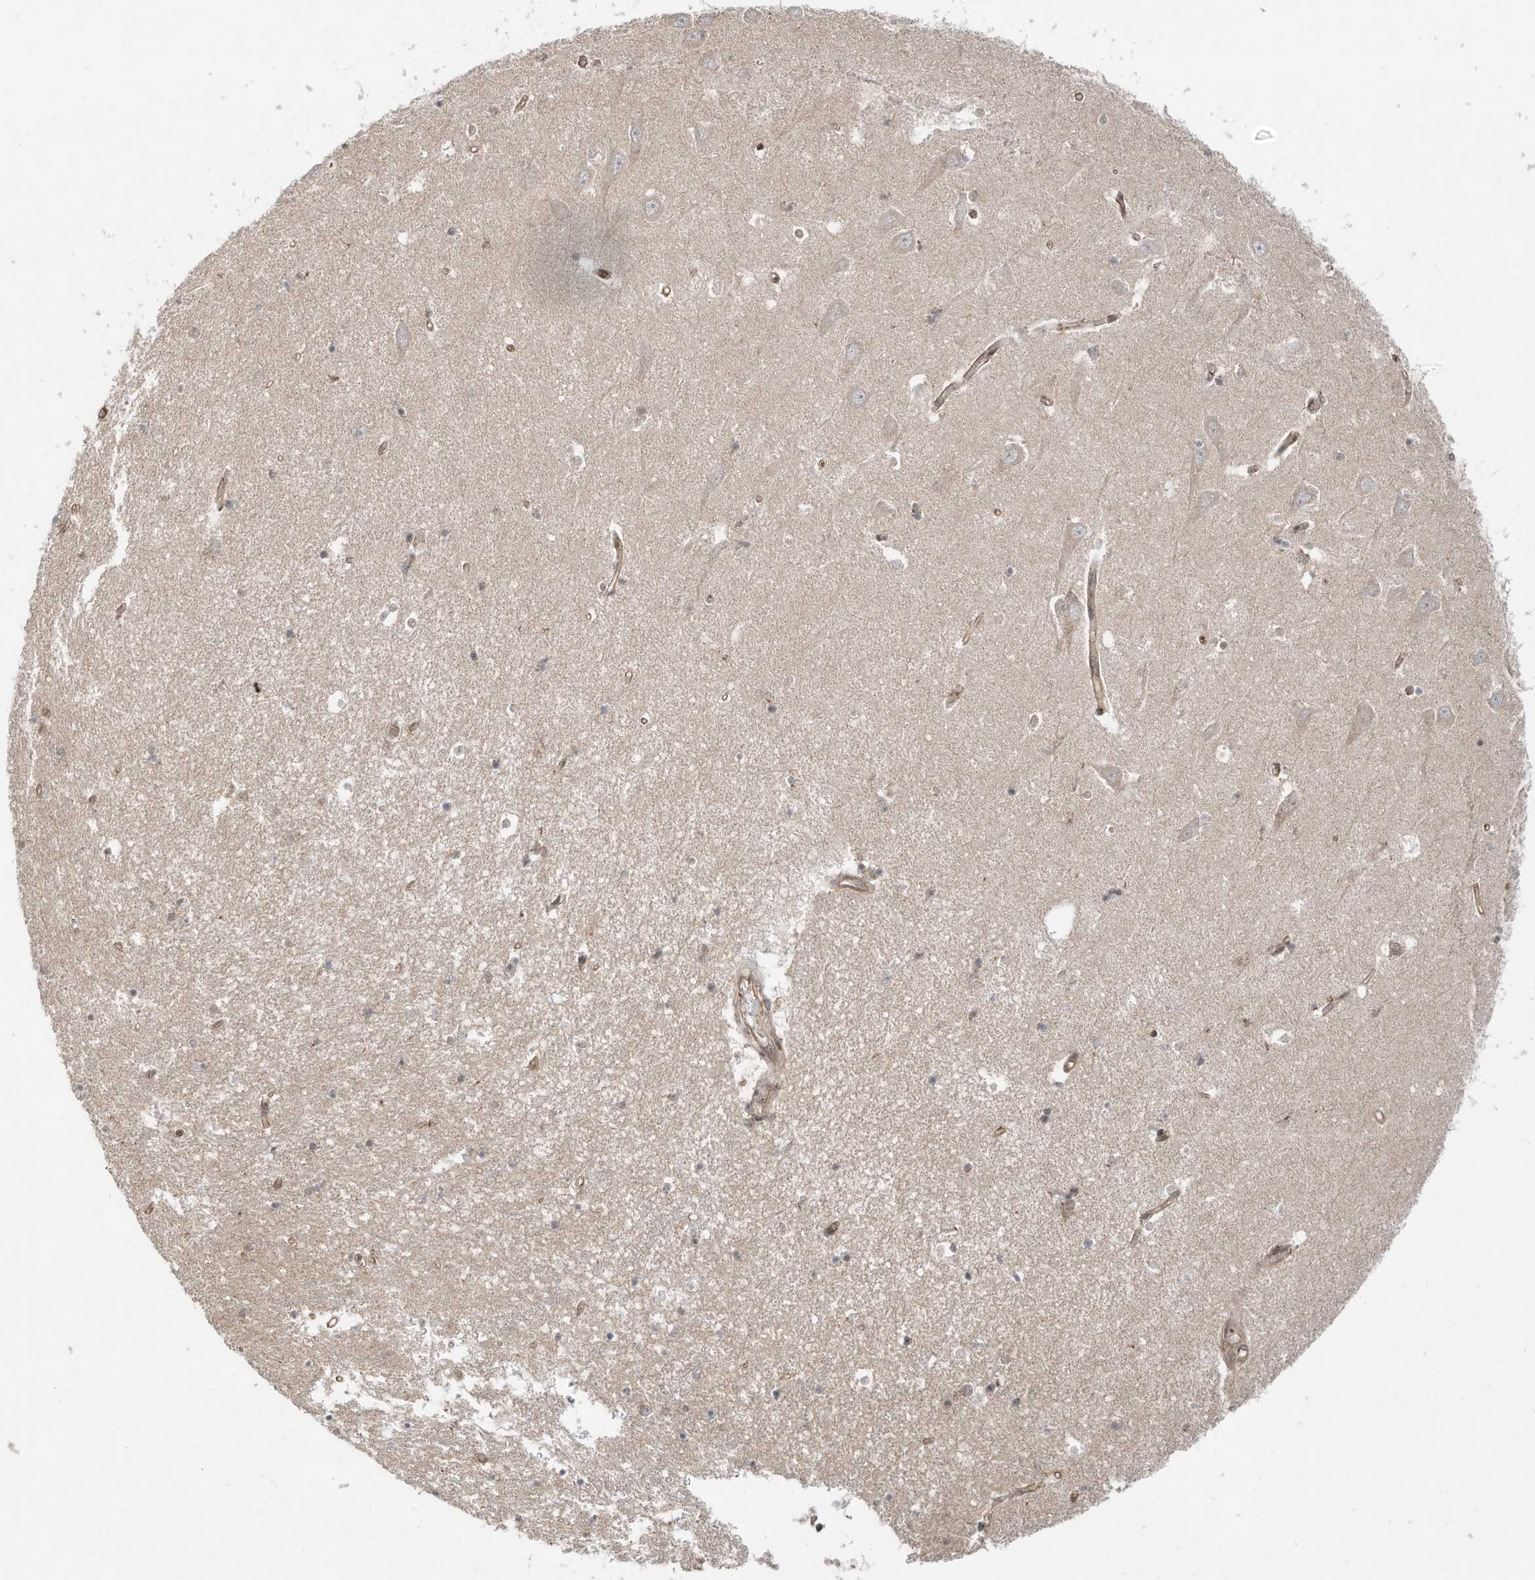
{"staining": {"intensity": "weak", "quantity": "25%-75%", "location": "cytoplasmic/membranous"}, "tissue": "hippocampus", "cell_type": "Glial cells", "image_type": "normal", "snomed": [{"axis": "morphology", "description": "Normal tissue, NOS"}, {"axis": "topography", "description": "Hippocampus"}], "caption": "A low amount of weak cytoplasmic/membranous positivity is present in about 25%-75% of glial cells in unremarkable hippocampus.", "gene": "CUX1", "patient": {"sex": "male", "age": 70}}